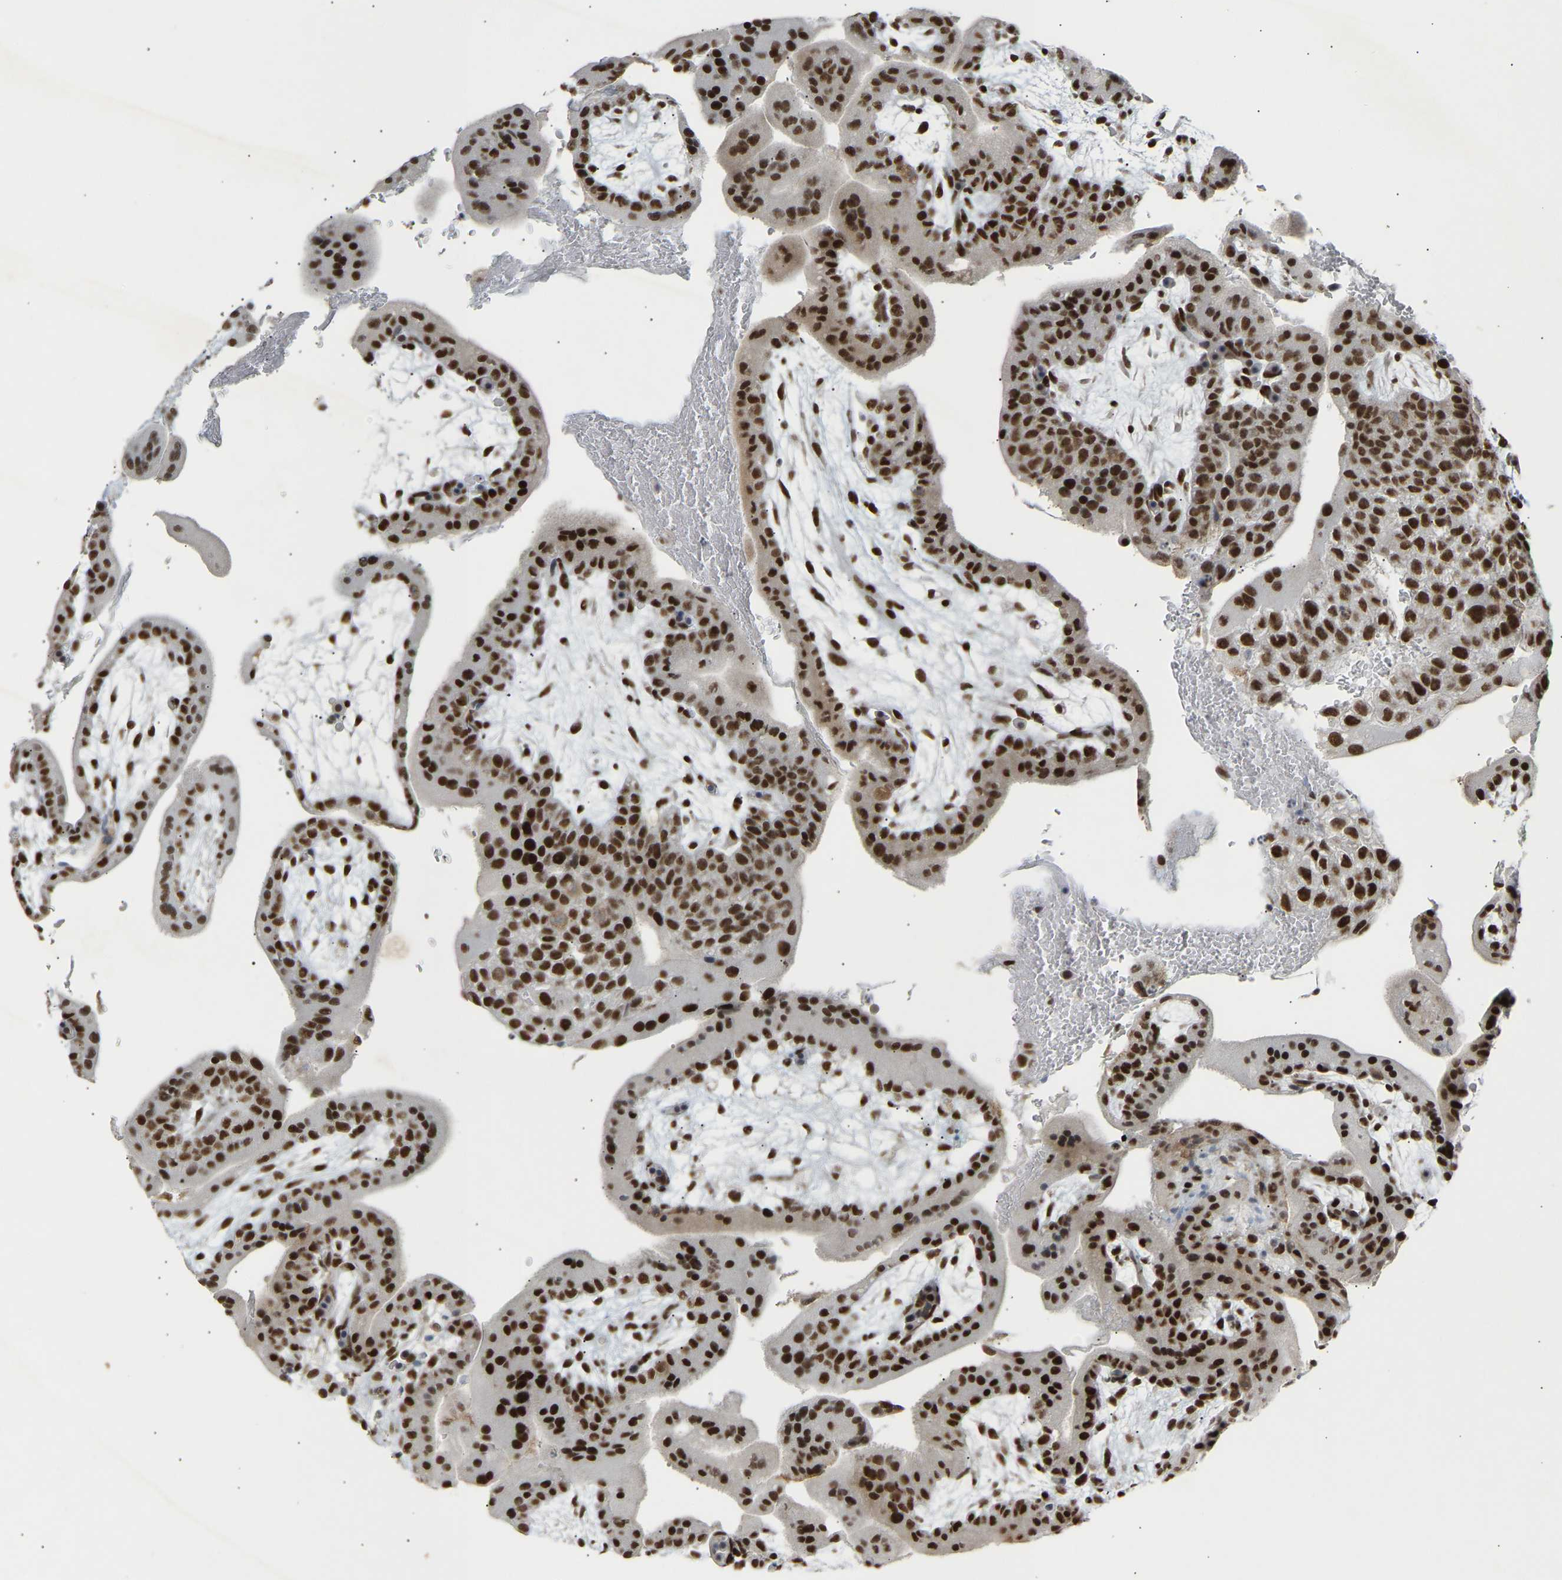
{"staining": {"intensity": "moderate", "quantity": "25%-75%", "location": "cytoplasmic/membranous,nuclear"}, "tissue": "placenta", "cell_type": "Decidual cells", "image_type": "normal", "snomed": [{"axis": "morphology", "description": "Normal tissue, NOS"}, {"axis": "topography", "description": "Placenta"}], "caption": "Protein analysis of normal placenta exhibits moderate cytoplasmic/membranous,nuclear staining in about 25%-75% of decidual cells. (Brightfield microscopy of DAB IHC at high magnification).", "gene": "NELFB", "patient": {"sex": "female", "age": 35}}